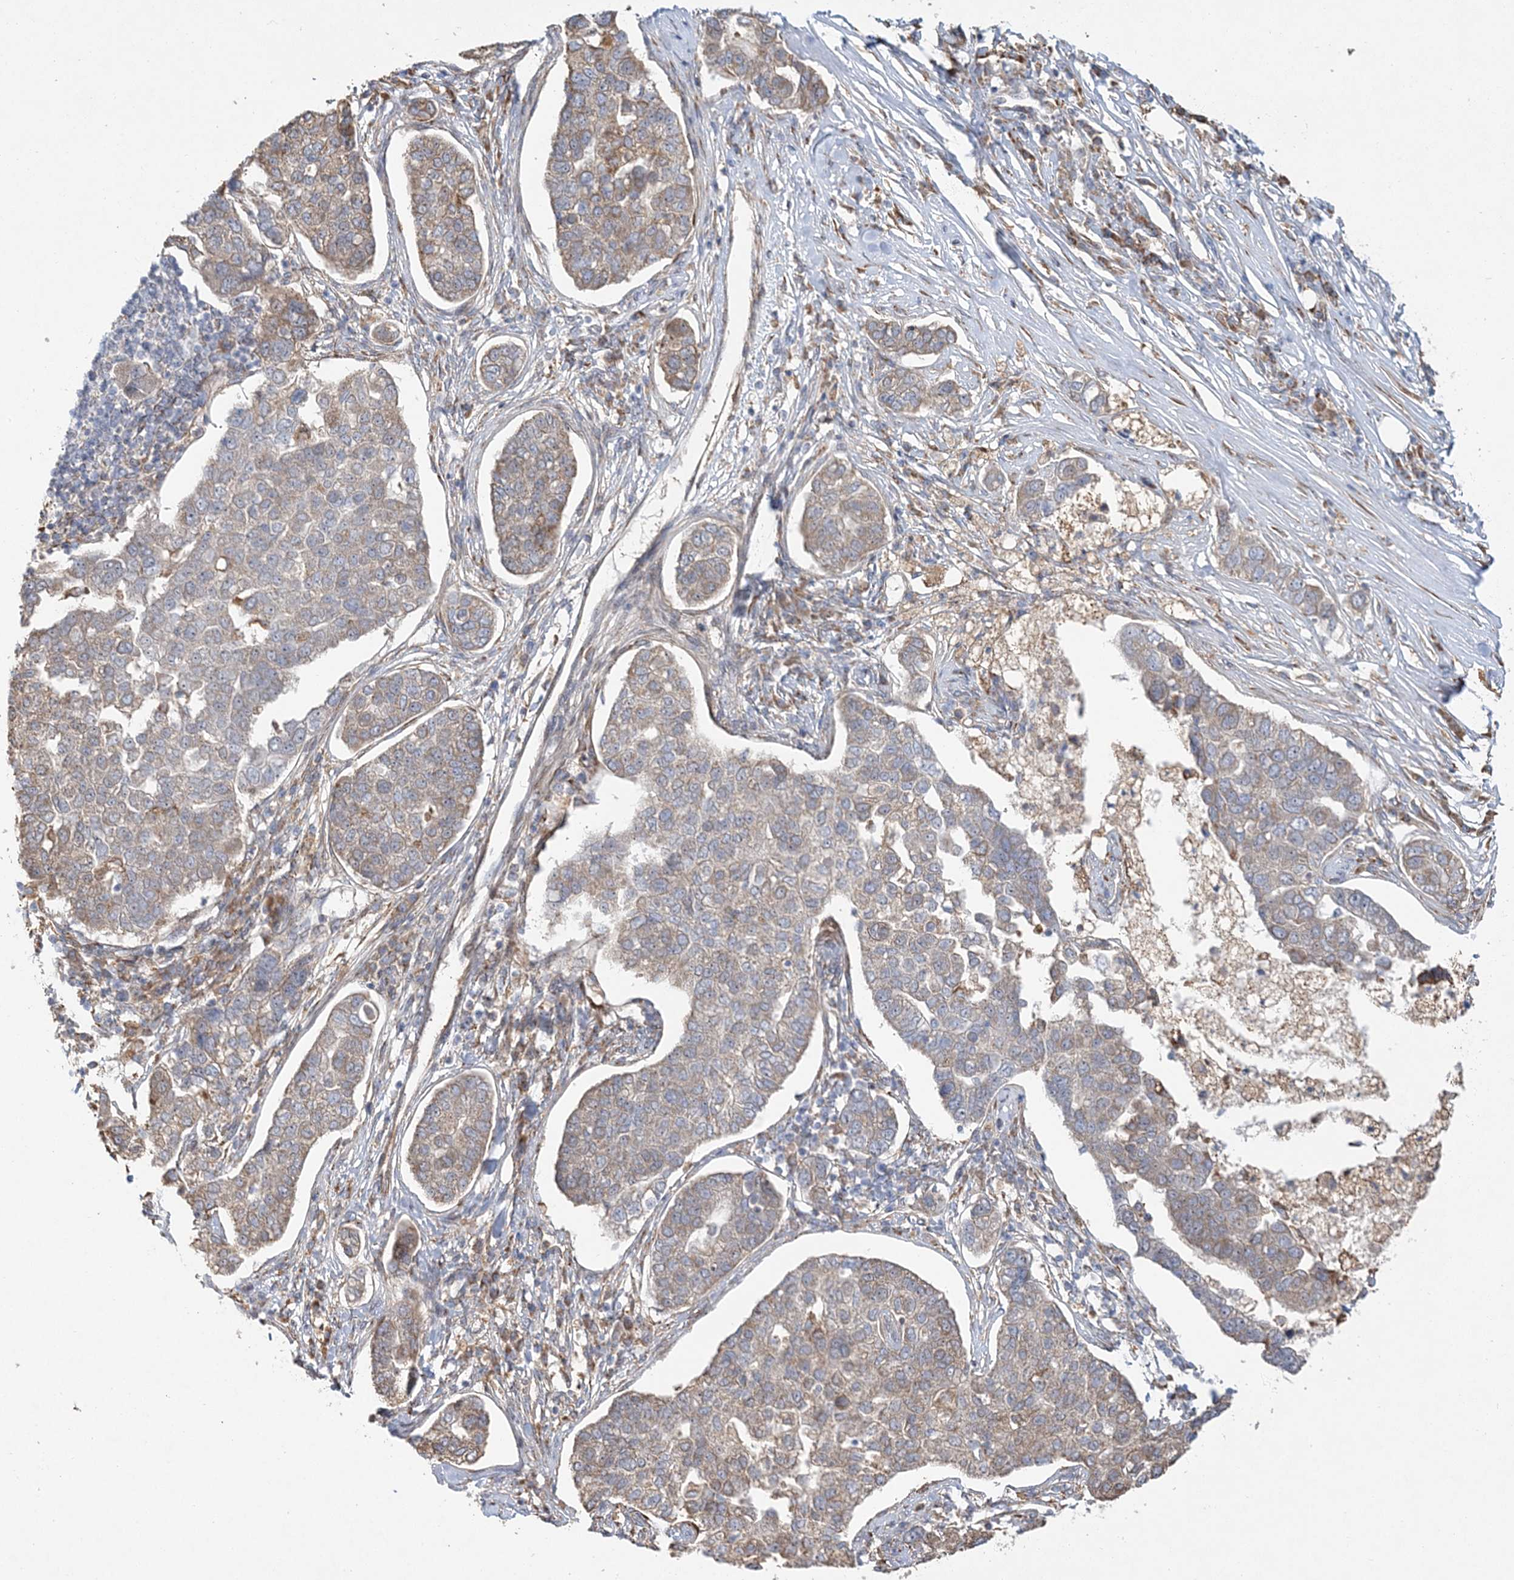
{"staining": {"intensity": "negative", "quantity": "none", "location": "none"}, "tissue": "pancreatic cancer", "cell_type": "Tumor cells", "image_type": "cancer", "snomed": [{"axis": "morphology", "description": "Adenocarcinoma, NOS"}, {"axis": "topography", "description": "Pancreas"}], "caption": "The histopathology image reveals no staining of tumor cells in pancreatic adenocarcinoma.", "gene": "ZFYVE16", "patient": {"sex": "female", "age": 61}}